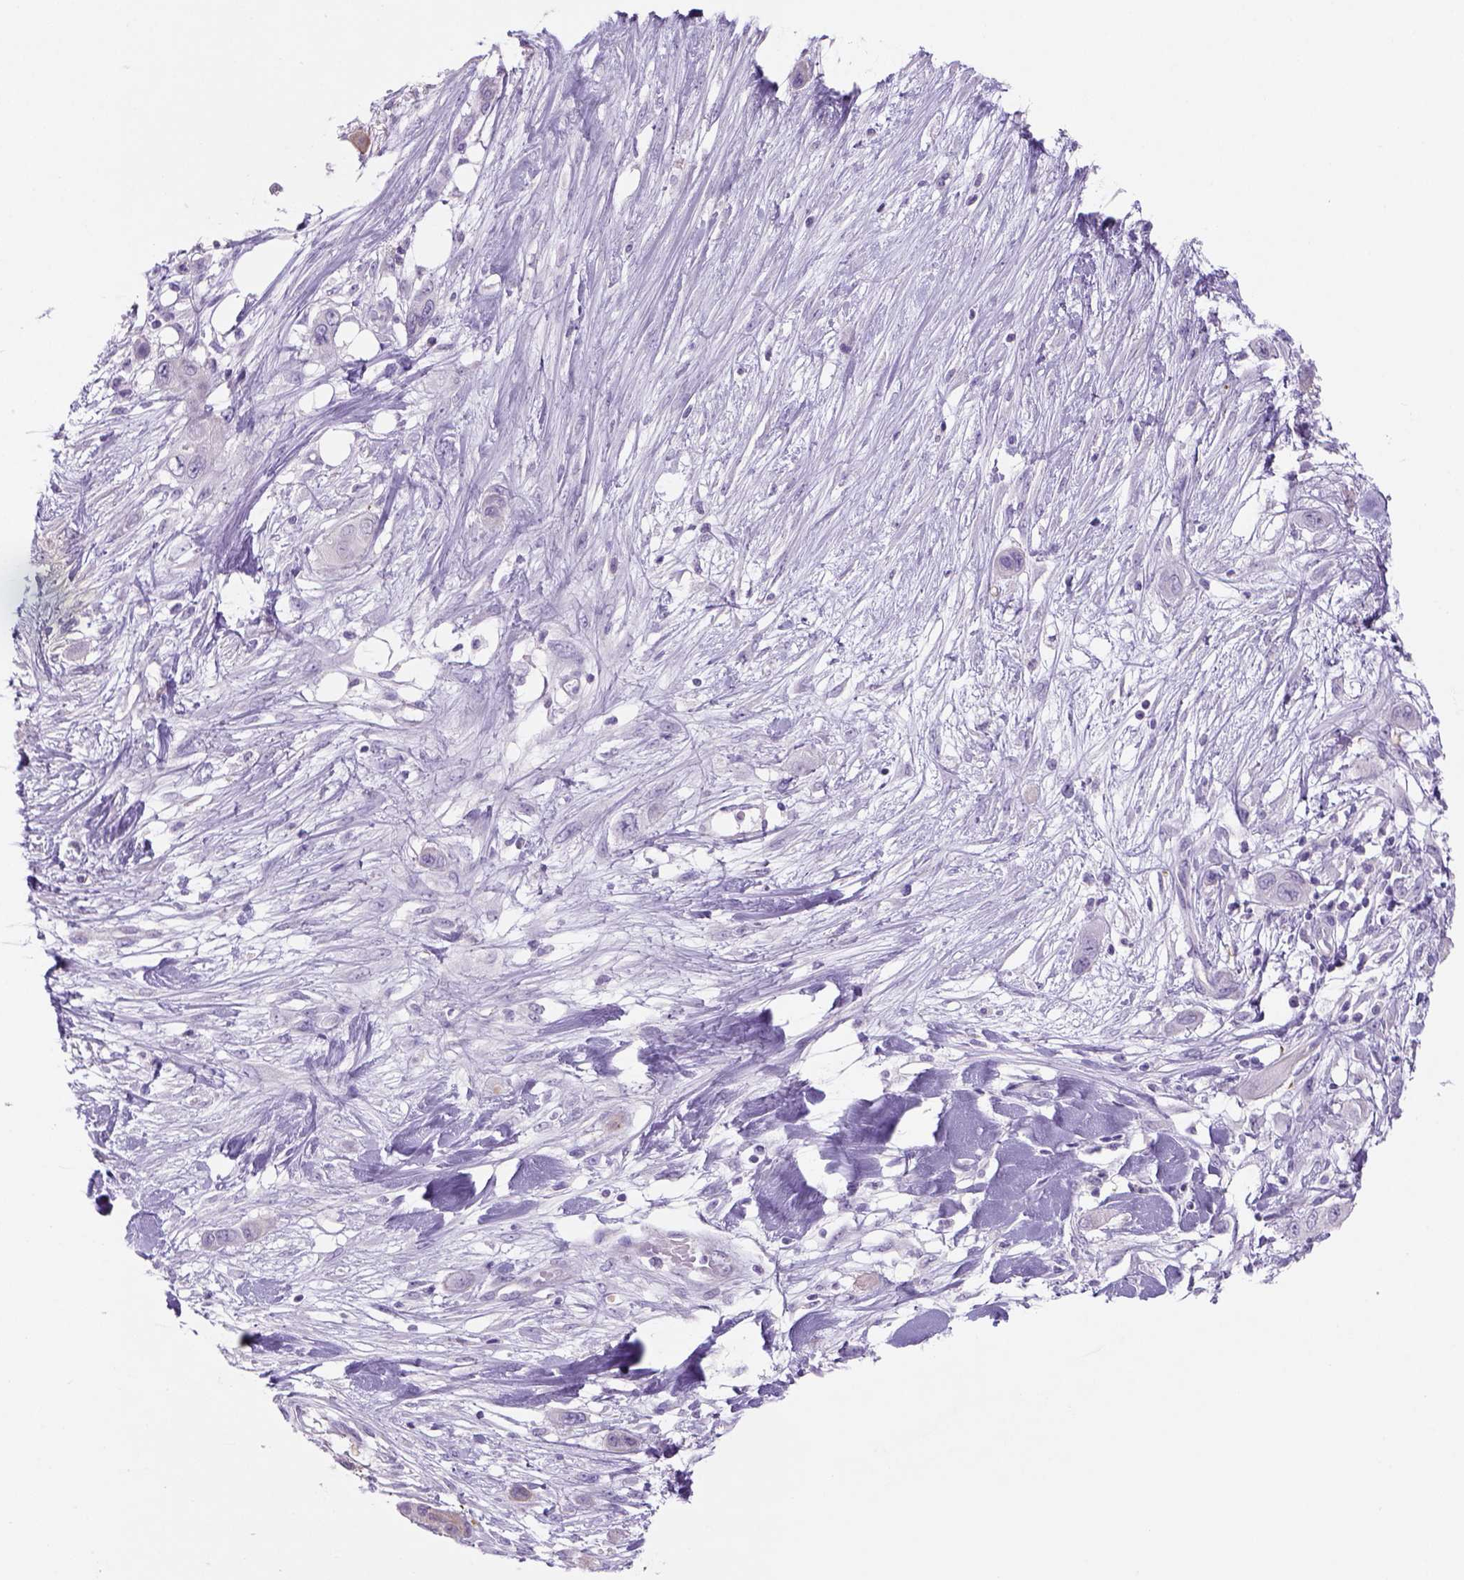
{"staining": {"intensity": "negative", "quantity": "none", "location": "none"}, "tissue": "skin cancer", "cell_type": "Tumor cells", "image_type": "cancer", "snomed": [{"axis": "morphology", "description": "Squamous cell carcinoma, NOS"}, {"axis": "topography", "description": "Skin"}], "caption": "DAB immunohistochemical staining of human skin cancer exhibits no significant positivity in tumor cells.", "gene": "ADGRV1", "patient": {"sex": "male", "age": 79}}